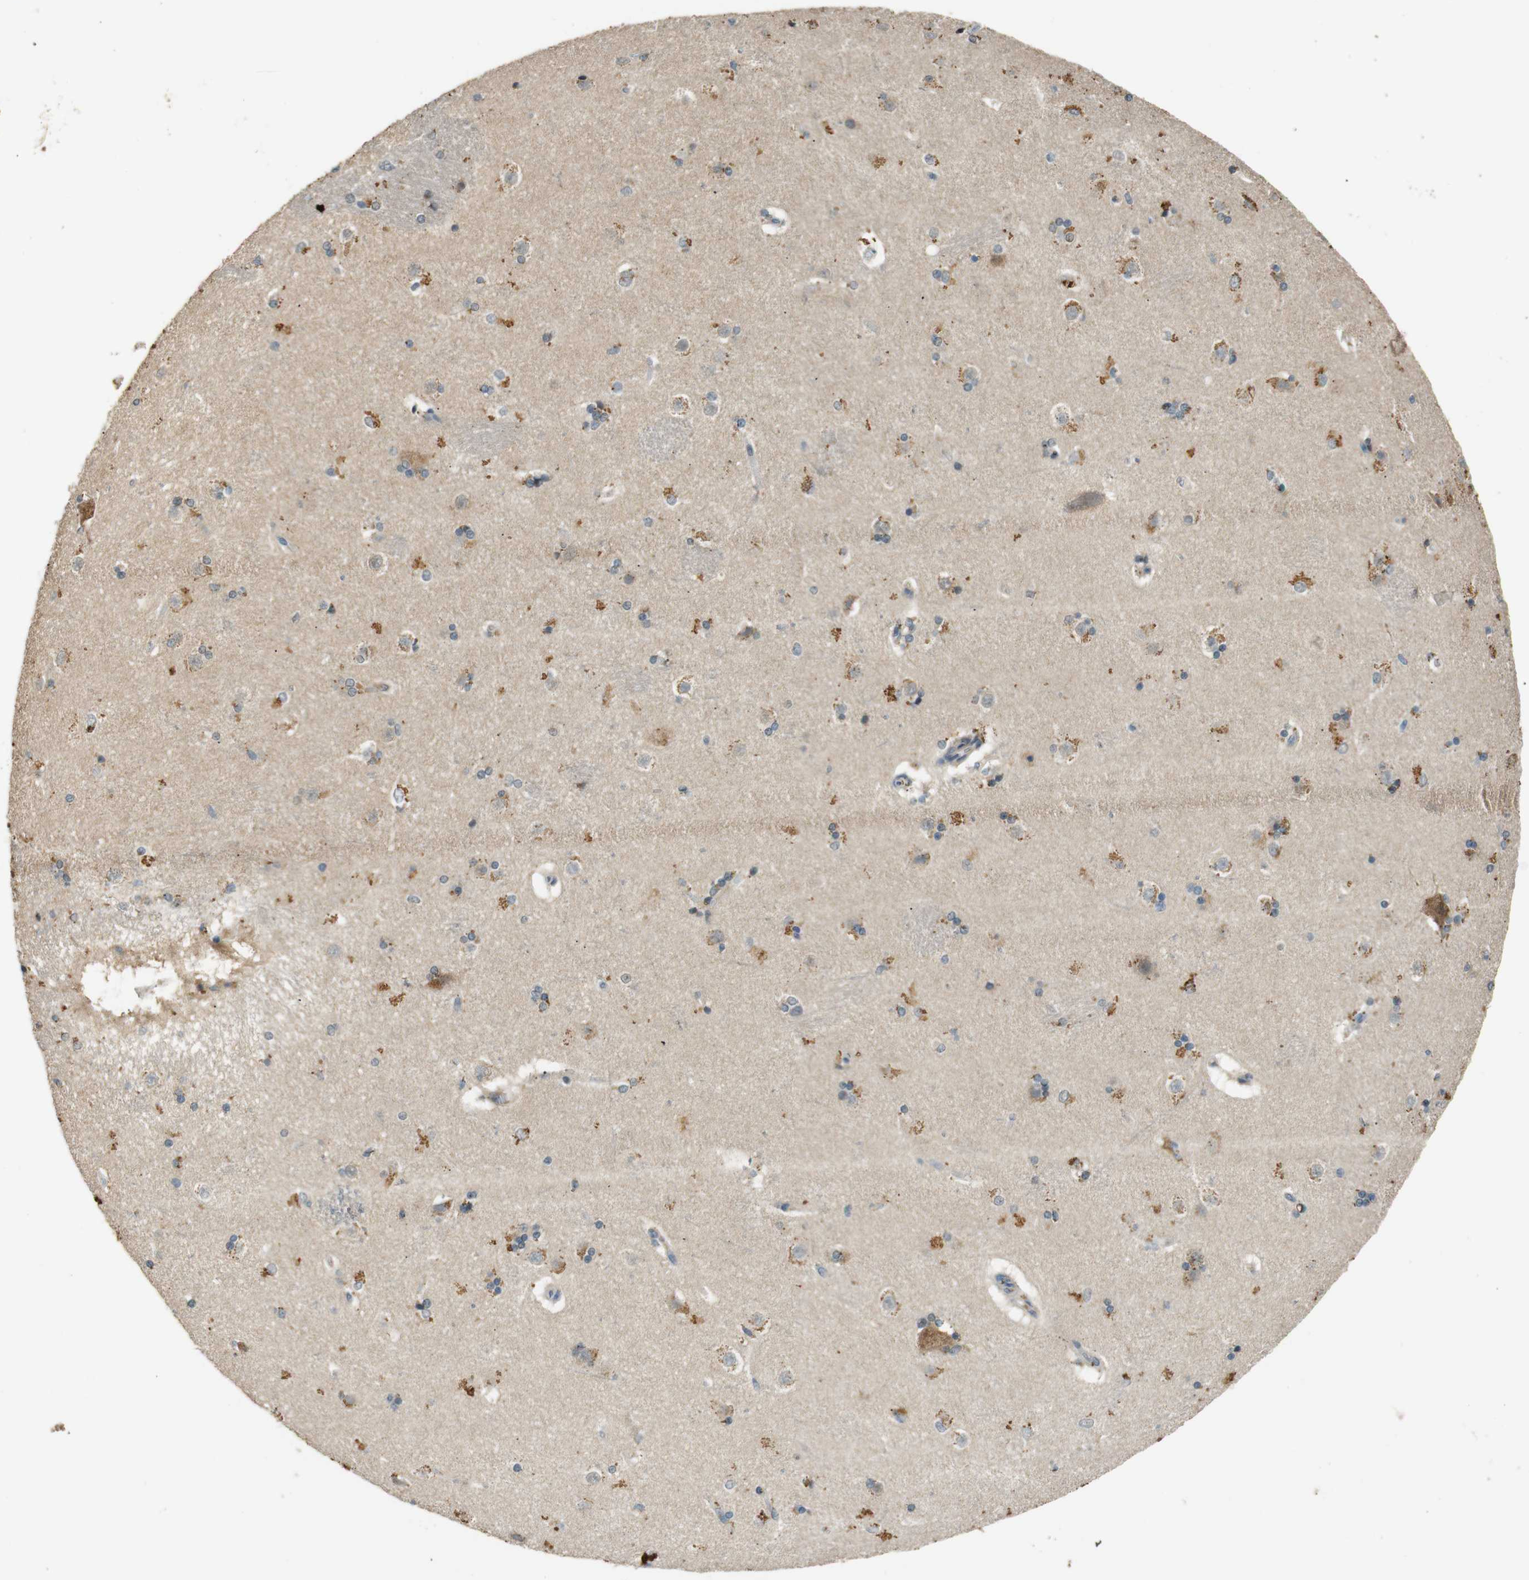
{"staining": {"intensity": "moderate", "quantity": "<25%", "location": "cytoplasmic/membranous"}, "tissue": "caudate", "cell_type": "Glial cells", "image_type": "normal", "snomed": [{"axis": "morphology", "description": "Normal tissue, NOS"}, {"axis": "topography", "description": "Lateral ventricle wall"}], "caption": "Human caudate stained with a brown dye exhibits moderate cytoplasmic/membranous positive staining in approximately <25% of glial cells.", "gene": "MAGI2", "patient": {"sex": "female", "age": 19}}